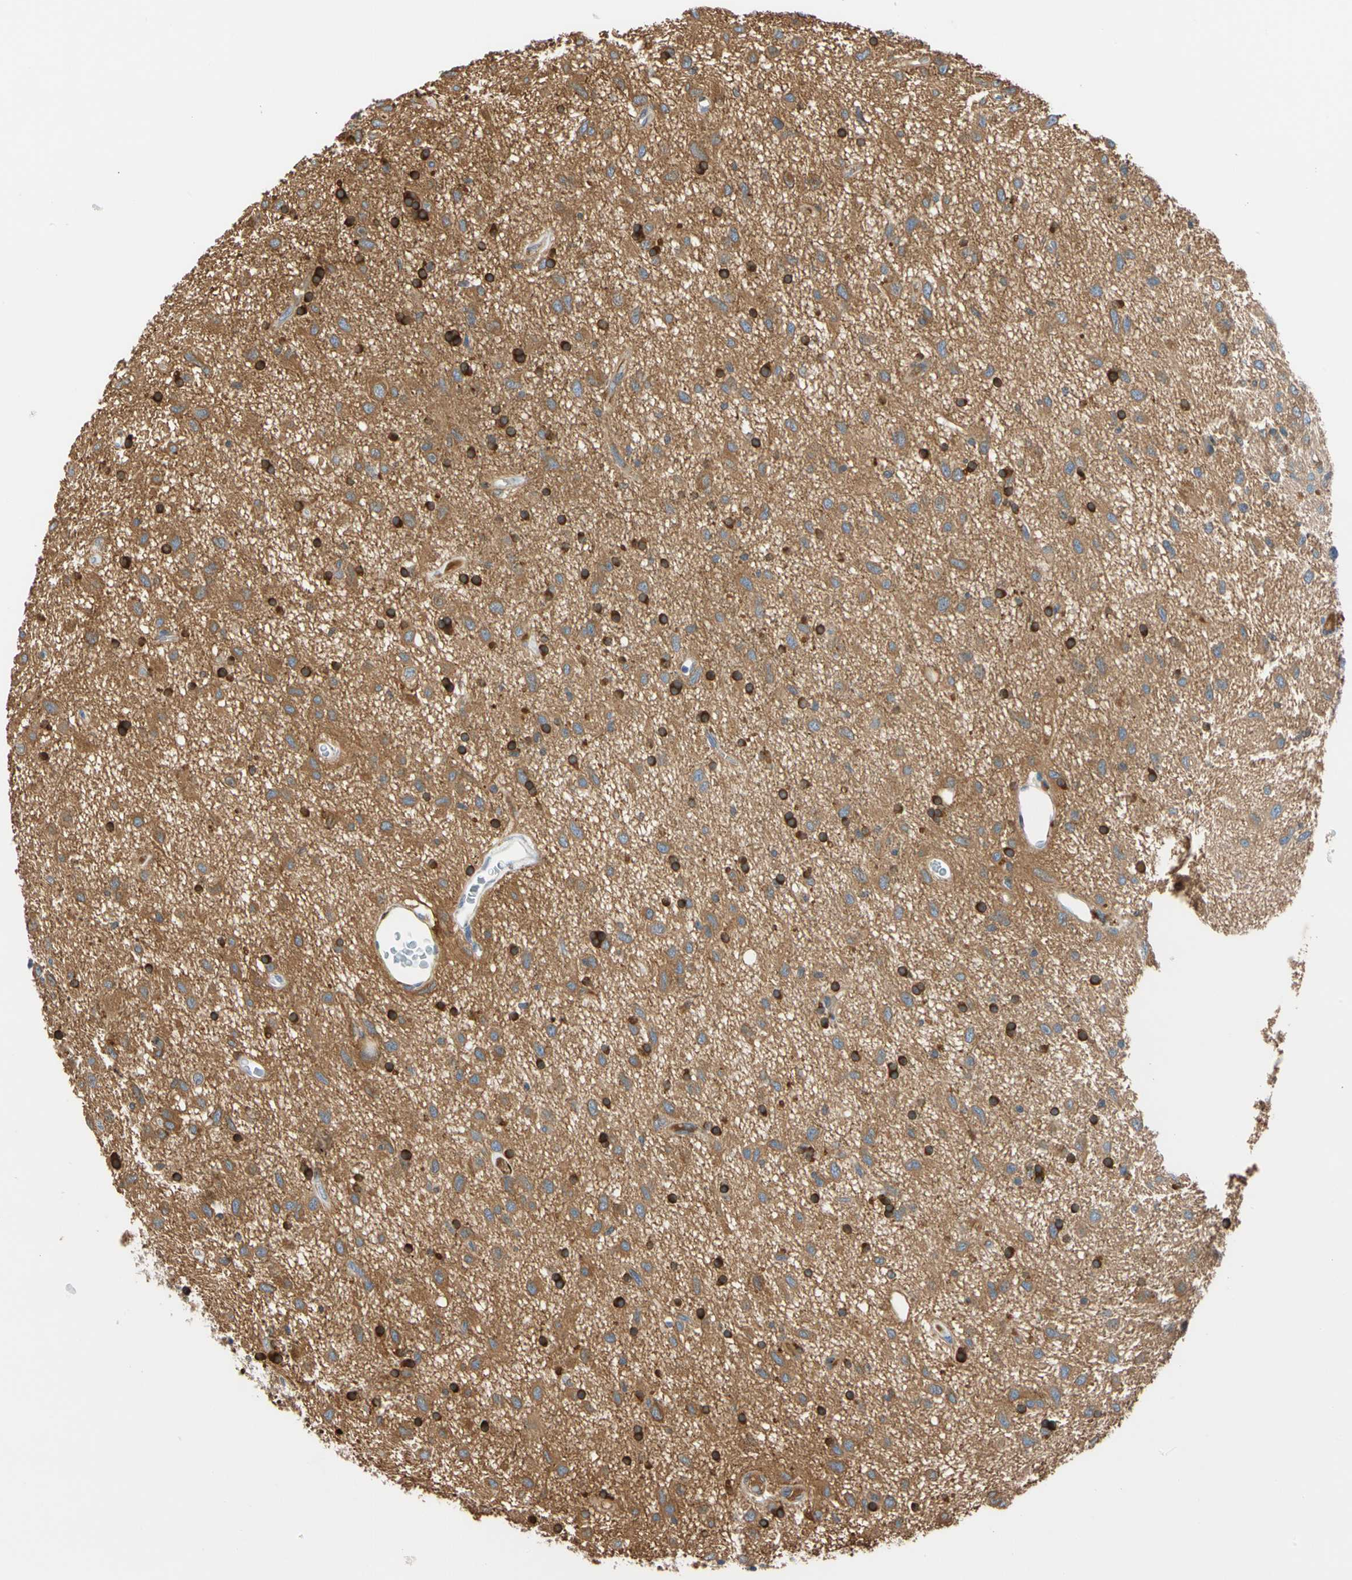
{"staining": {"intensity": "moderate", "quantity": "25%-75%", "location": "cytoplasmic/membranous"}, "tissue": "glioma", "cell_type": "Tumor cells", "image_type": "cancer", "snomed": [{"axis": "morphology", "description": "Glioma, malignant, Low grade"}, {"axis": "topography", "description": "Brain"}], "caption": "There is medium levels of moderate cytoplasmic/membranous staining in tumor cells of low-grade glioma (malignant), as demonstrated by immunohistochemical staining (brown color).", "gene": "ENTREP3", "patient": {"sex": "male", "age": 77}}